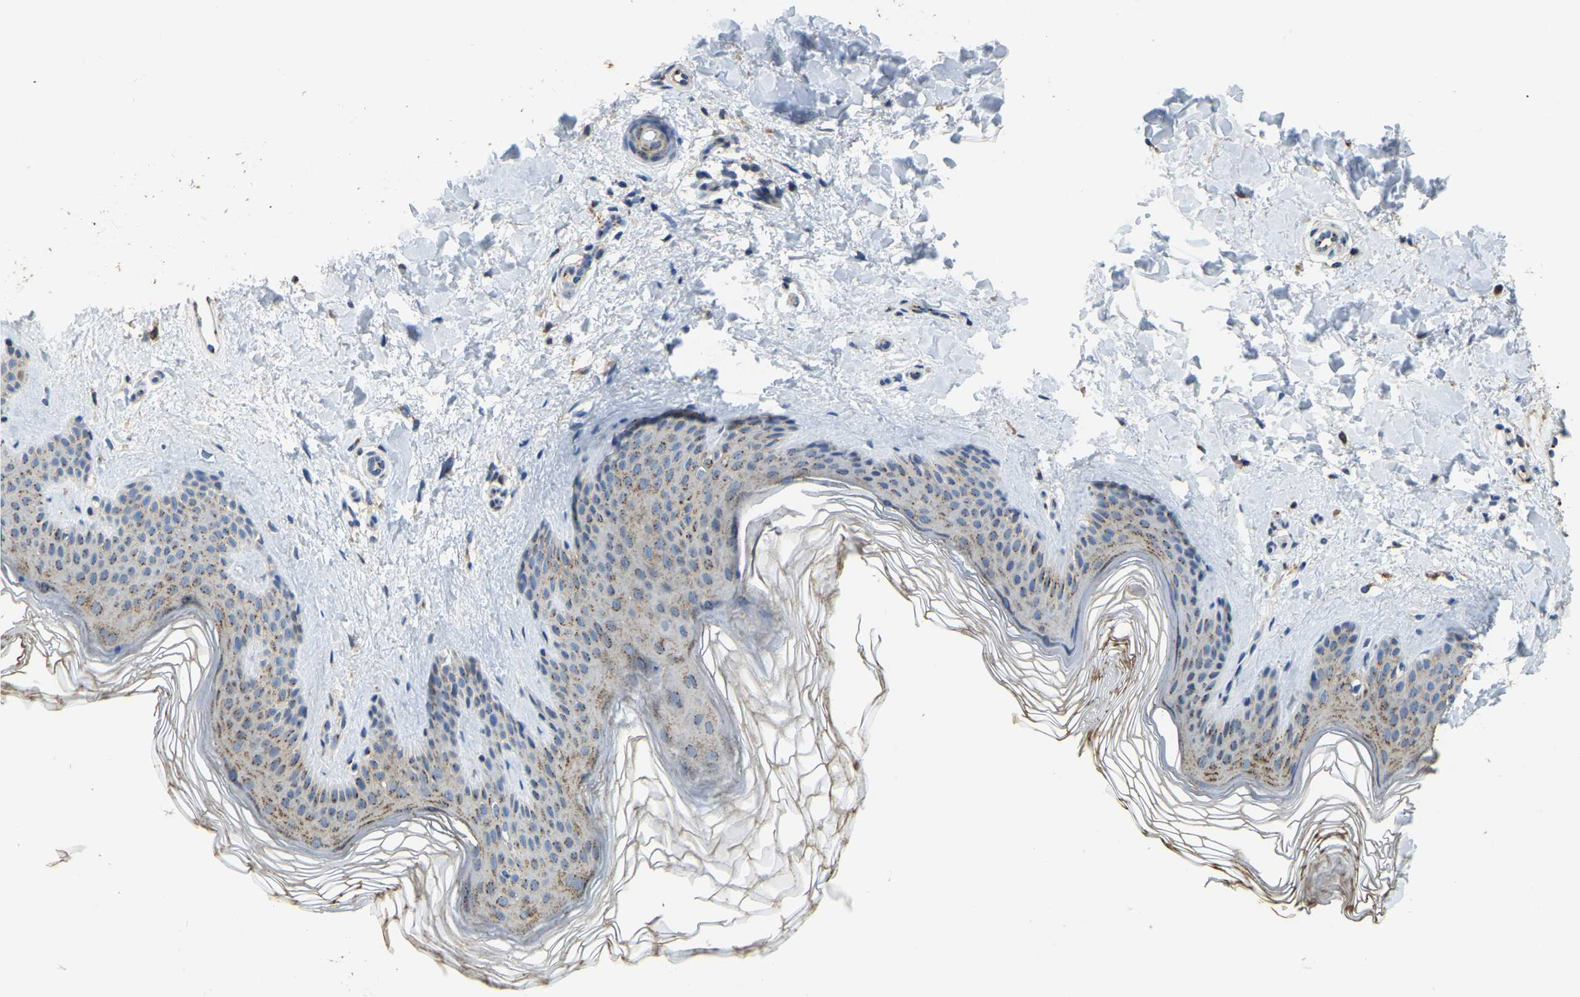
{"staining": {"intensity": "weak", "quantity": ">75%", "location": "cytoplasmic/membranous"}, "tissue": "skin", "cell_type": "Fibroblasts", "image_type": "normal", "snomed": [{"axis": "morphology", "description": "Normal tissue, NOS"}, {"axis": "morphology", "description": "Malignant melanoma, Metastatic site"}, {"axis": "topography", "description": "Skin"}], "caption": "IHC (DAB (3,3'-diaminobenzidine)) staining of unremarkable skin displays weak cytoplasmic/membranous protein staining in approximately >75% of fibroblasts.", "gene": "FAM174A", "patient": {"sex": "male", "age": 41}}